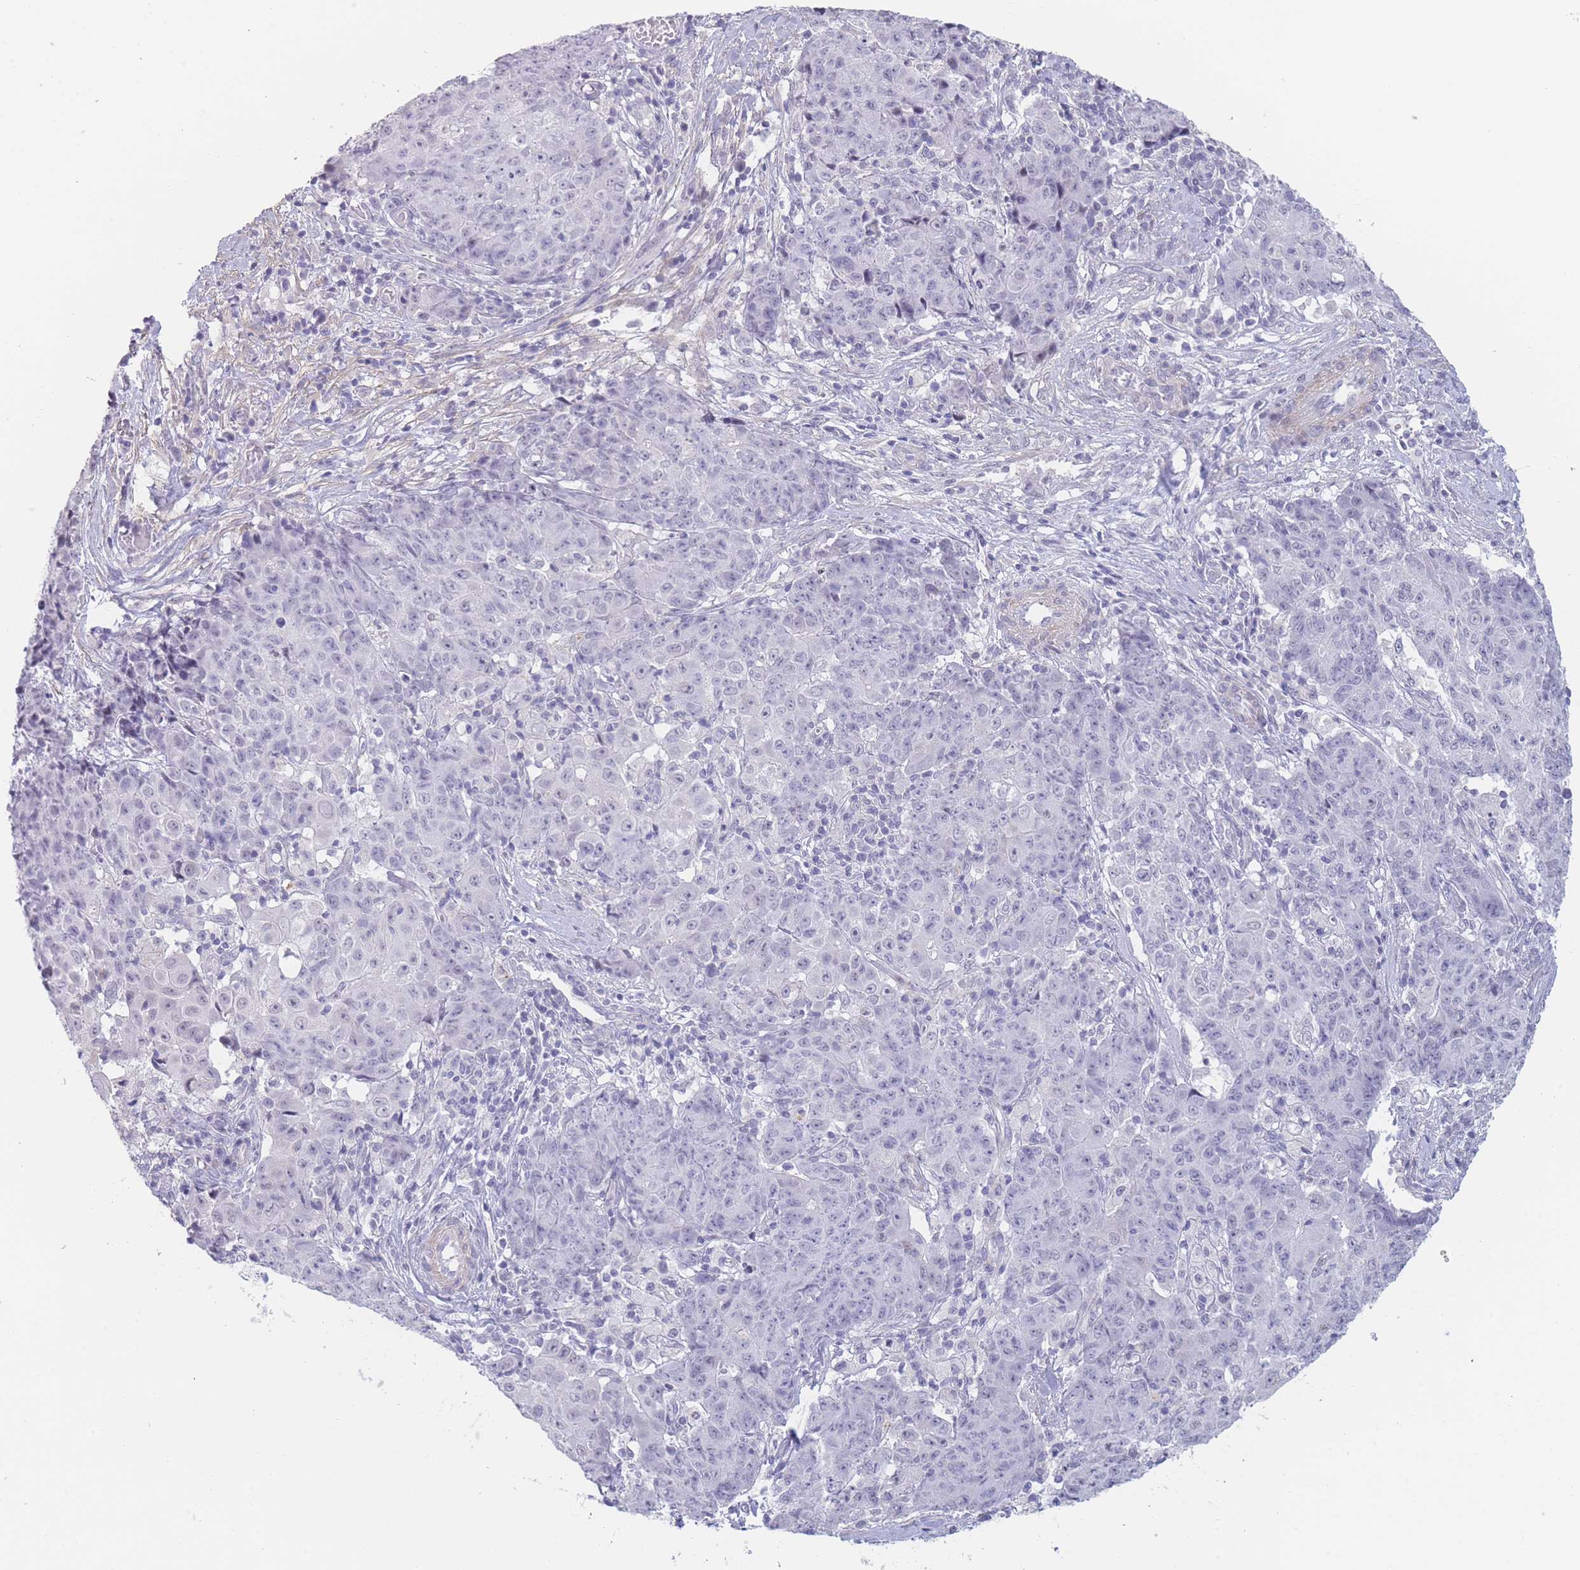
{"staining": {"intensity": "negative", "quantity": "none", "location": "none"}, "tissue": "ovarian cancer", "cell_type": "Tumor cells", "image_type": "cancer", "snomed": [{"axis": "morphology", "description": "Carcinoma, endometroid"}, {"axis": "topography", "description": "Ovary"}], "caption": "An image of ovarian endometroid carcinoma stained for a protein demonstrates no brown staining in tumor cells. The staining was performed using DAB to visualize the protein expression in brown, while the nuclei were stained in blue with hematoxylin (Magnification: 20x).", "gene": "ASAP3", "patient": {"sex": "female", "age": 42}}